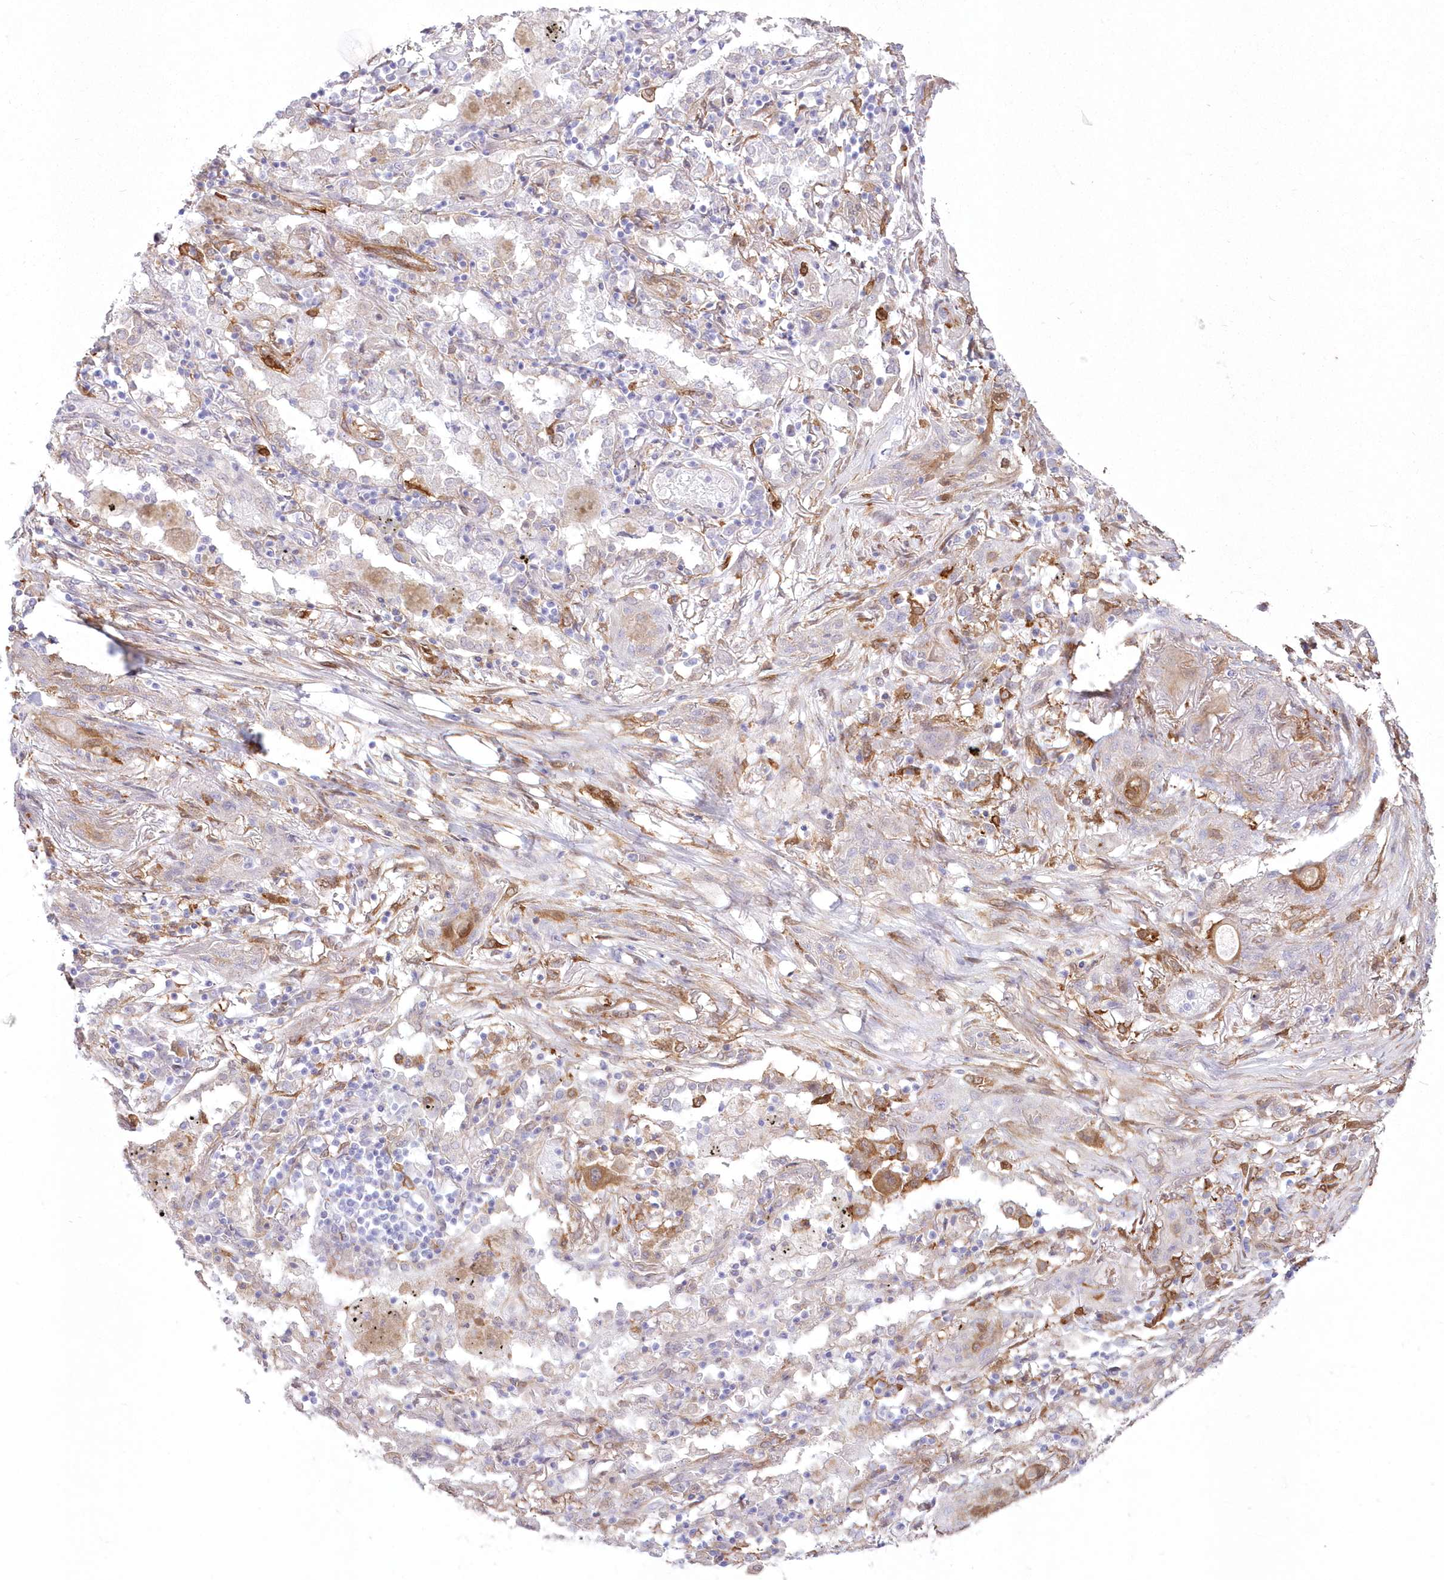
{"staining": {"intensity": "negative", "quantity": "none", "location": "none"}, "tissue": "lung cancer", "cell_type": "Tumor cells", "image_type": "cancer", "snomed": [{"axis": "morphology", "description": "Squamous cell carcinoma, NOS"}, {"axis": "topography", "description": "Lung"}], "caption": "The IHC image has no significant staining in tumor cells of lung cancer (squamous cell carcinoma) tissue. Nuclei are stained in blue.", "gene": "SH3PXD2B", "patient": {"sex": "female", "age": 47}}